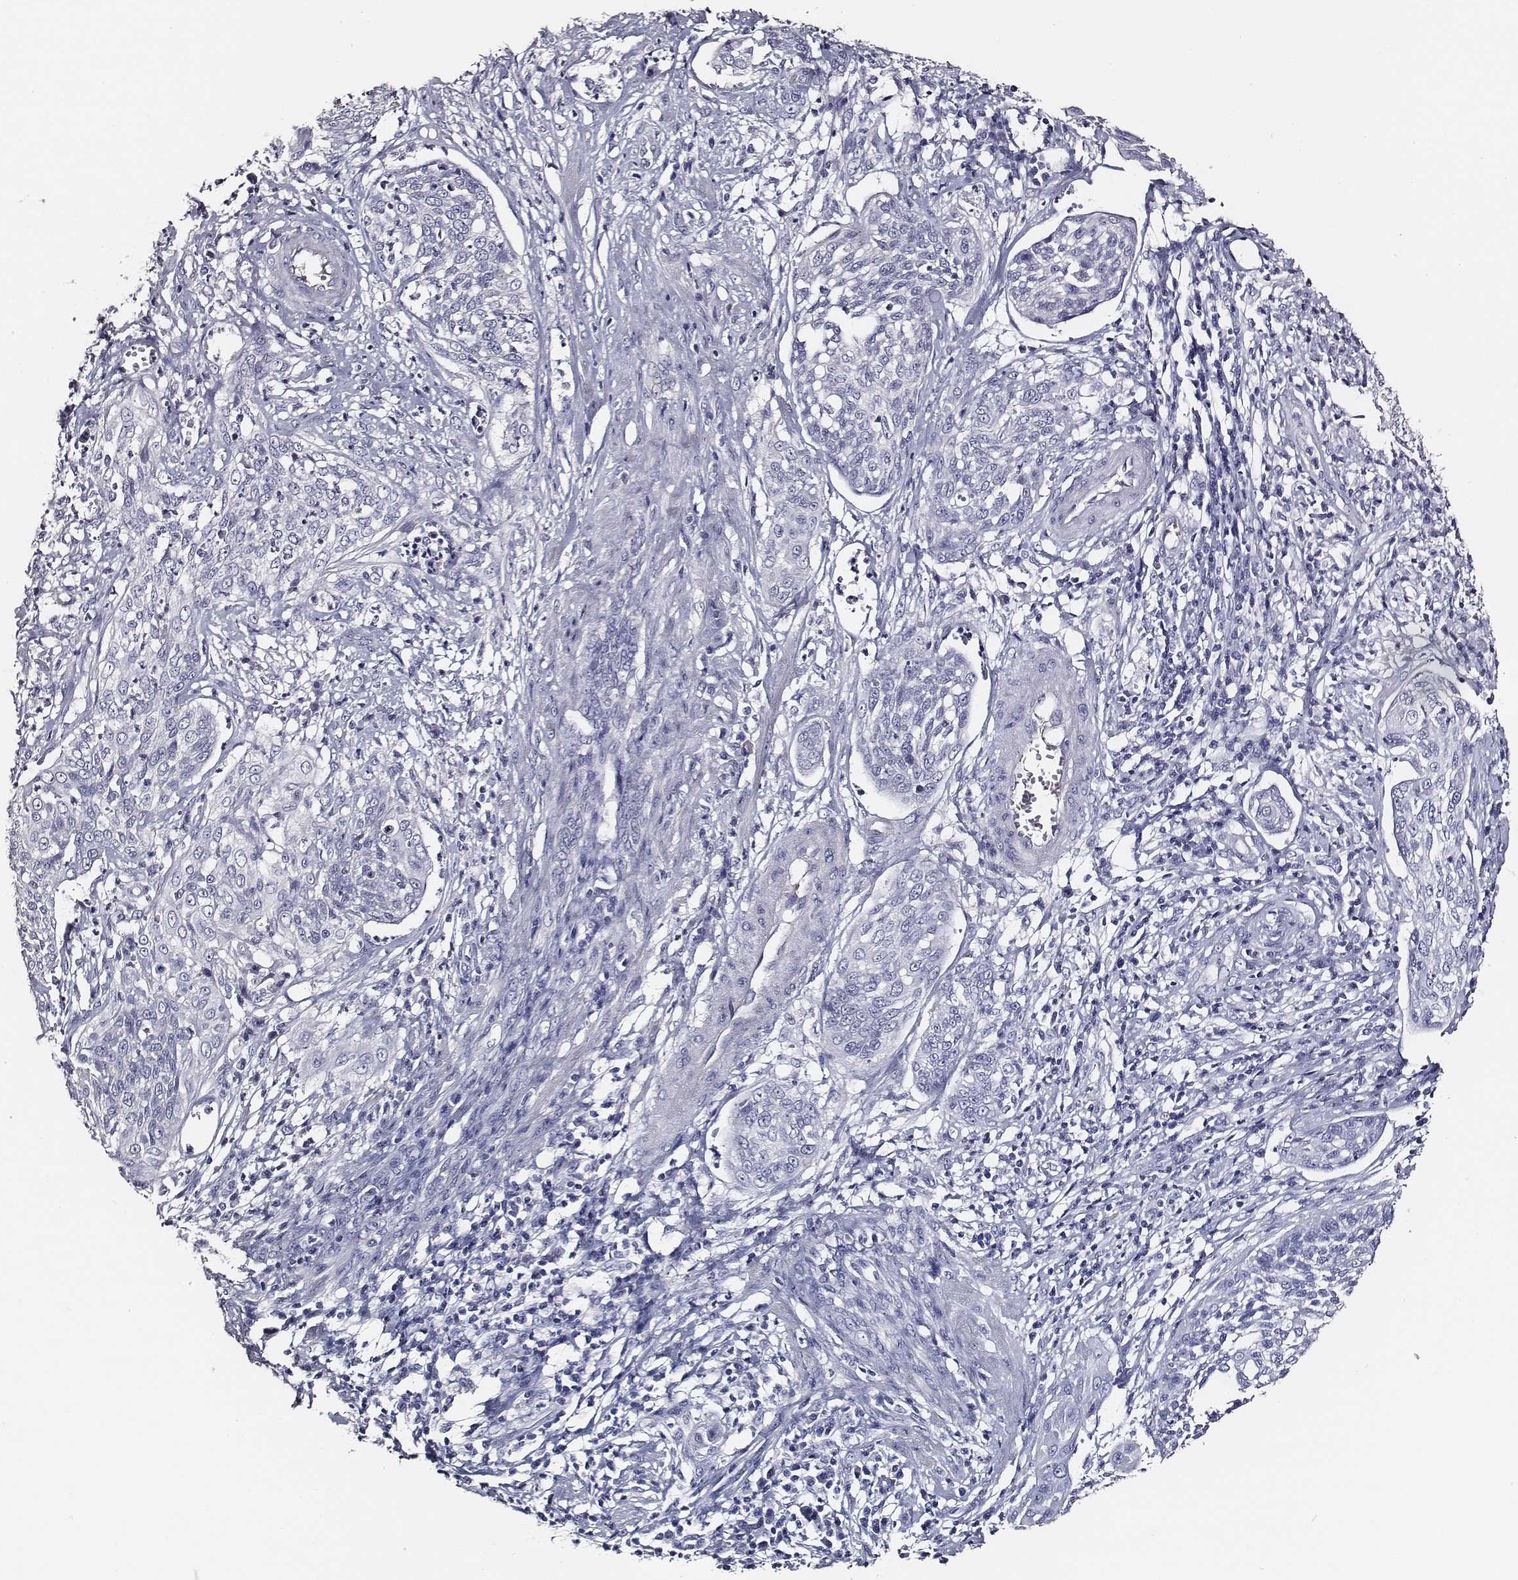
{"staining": {"intensity": "negative", "quantity": "none", "location": "none"}, "tissue": "cervical cancer", "cell_type": "Tumor cells", "image_type": "cancer", "snomed": [{"axis": "morphology", "description": "Squamous cell carcinoma, NOS"}, {"axis": "topography", "description": "Cervix"}], "caption": "IHC photomicrograph of human cervical cancer stained for a protein (brown), which shows no positivity in tumor cells.", "gene": "AADAT", "patient": {"sex": "female", "age": 34}}